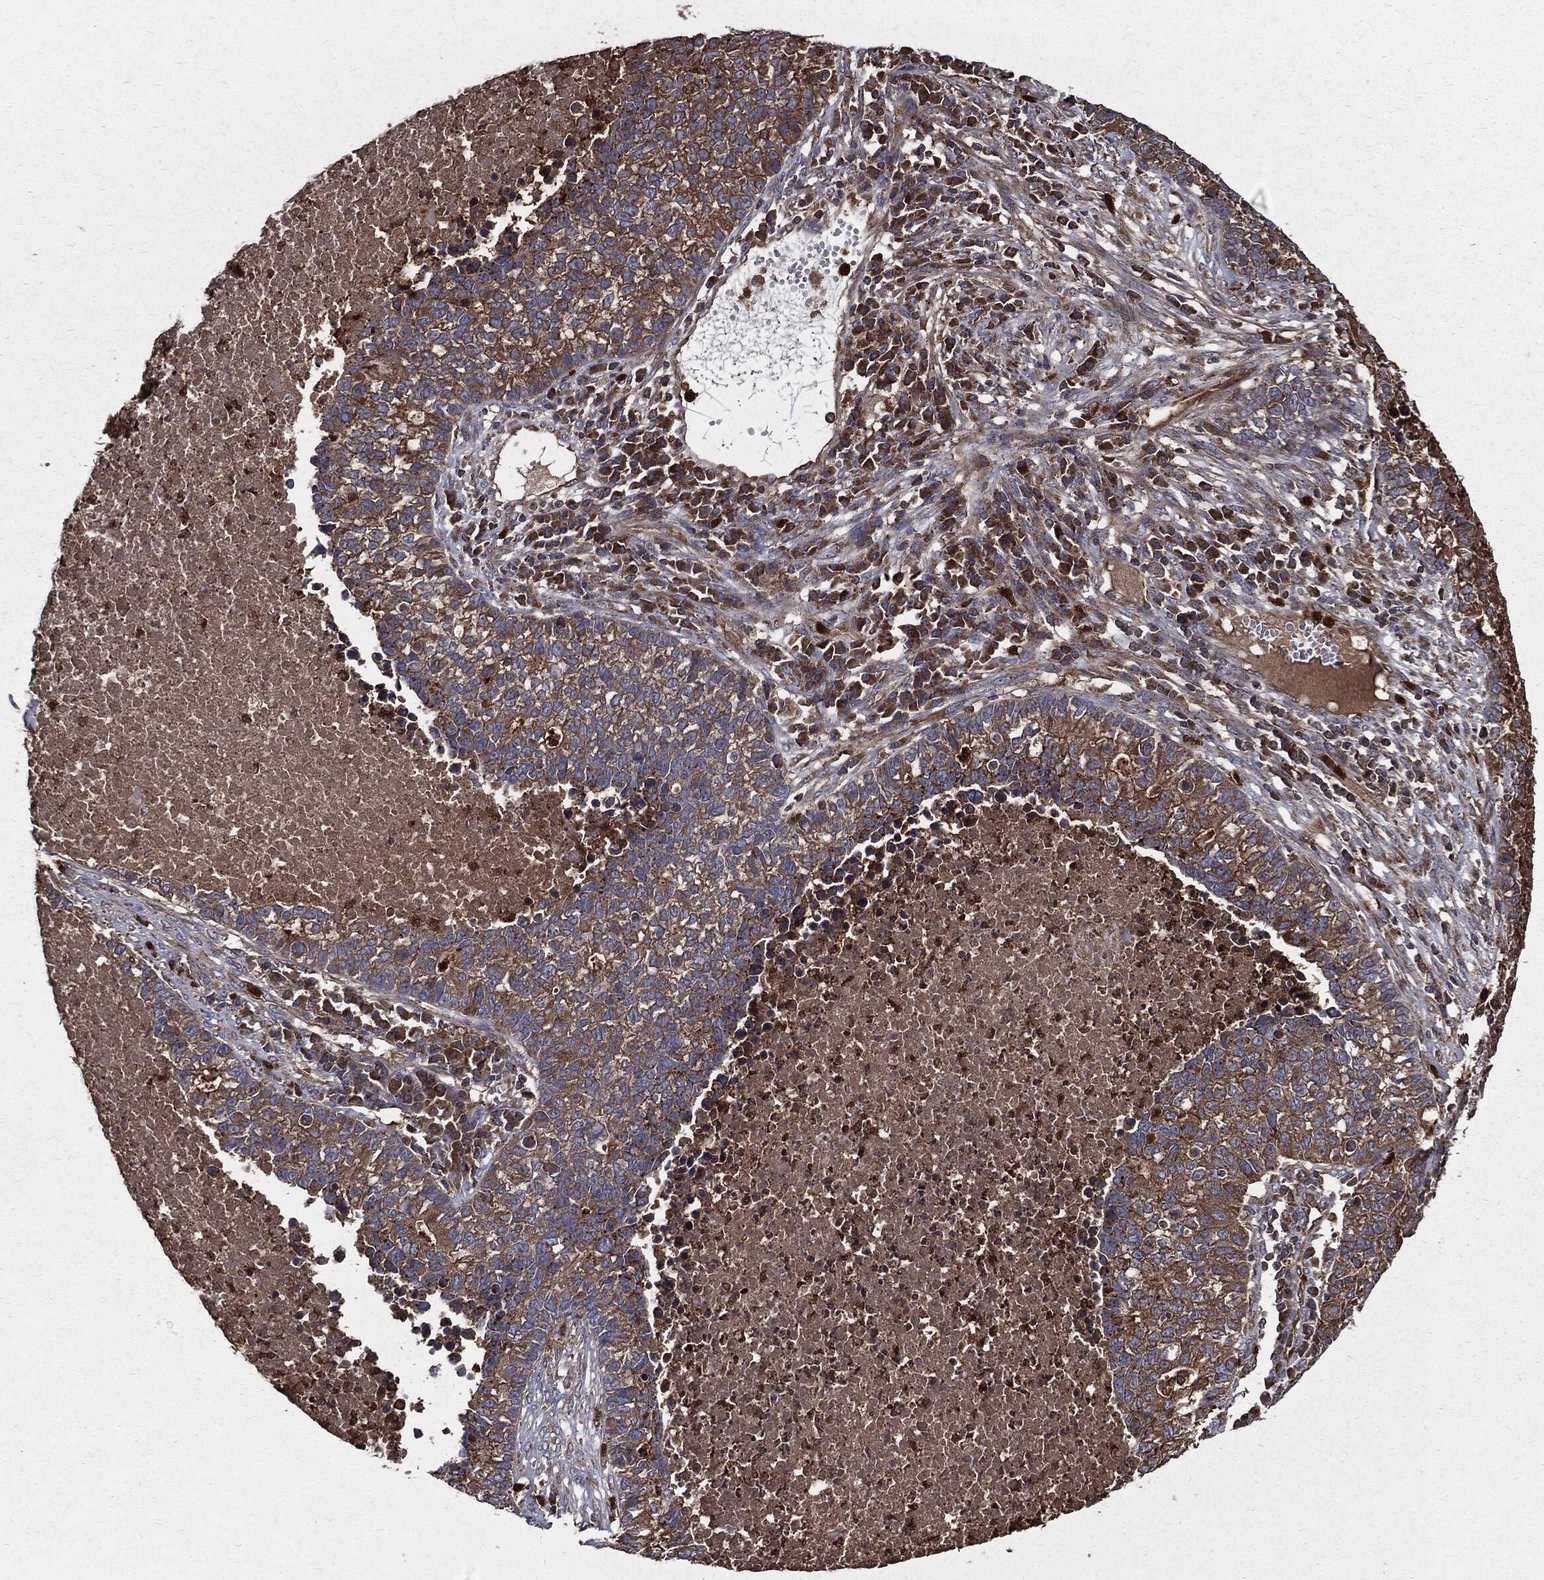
{"staining": {"intensity": "moderate", "quantity": "25%-75%", "location": "cytoplasmic/membranous"}, "tissue": "lung cancer", "cell_type": "Tumor cells", "image_type": "cancer", "snomed": [{"axis": "morphology", "description": "Adenocarcinoma, NOS"}, {"axis": "topography", "description": "Lung"}], "caption": "Immunohistochemistry (IHC) histopathology image of lung adenocarcinoma stained for a protein (brown), which reveals medium levels of moderate cytoplasmic/membranous positivity in approximately 25%-75% of tumor cells.", "gene": "PDCD6IP", "patient": {"sex": "male", "age": 57}}